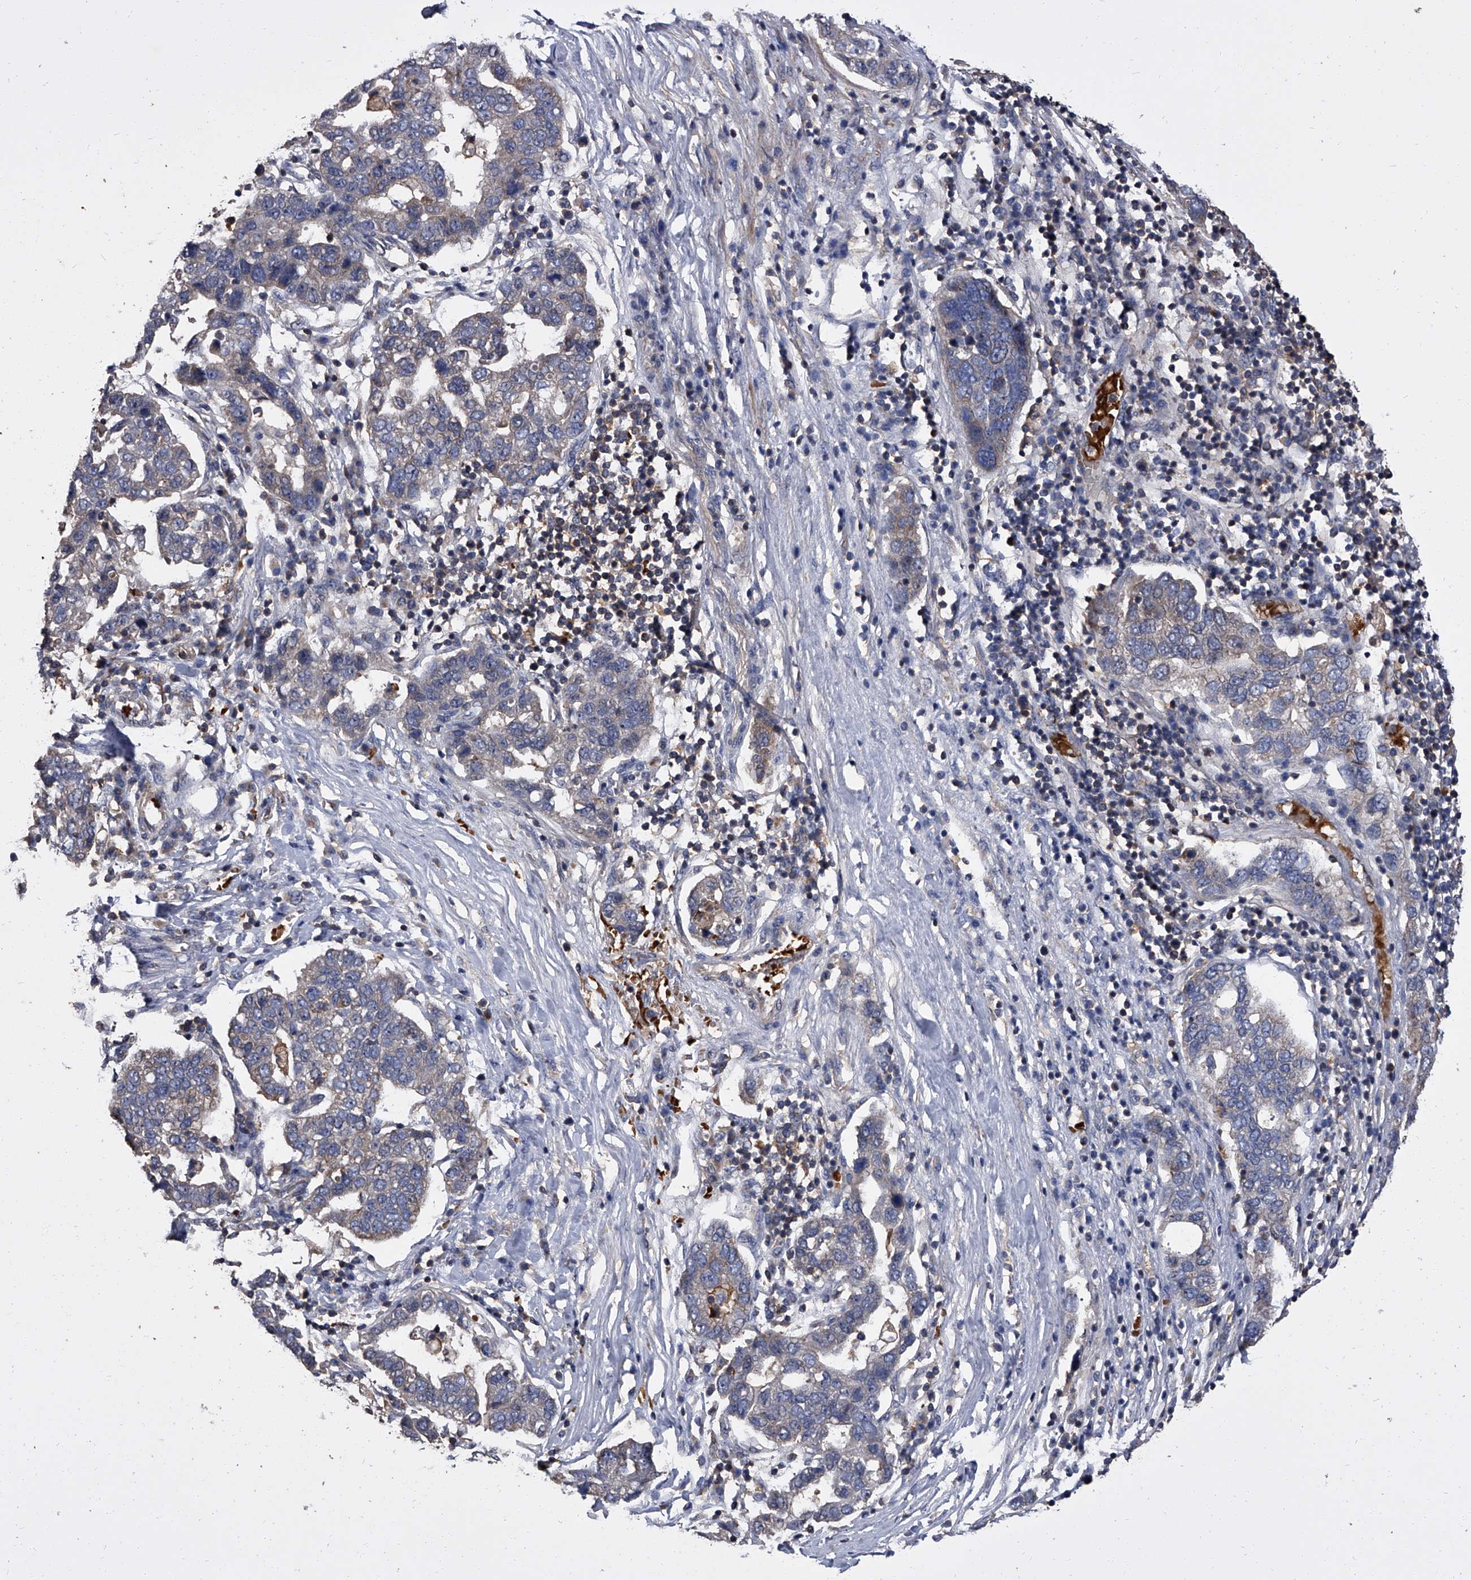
{"staining": {"intensity": "negative", "quantity": "none", "location": "none"}, "tissue": "pancreatic cancer", "cell_type": "Tumor cells", "image_type": "cancer", "snomed": [{"axis": "morphology", "description": "Adenocarcinoma, NOS"}, {"axis": "topography", "description": "Pancreas"}], "caption": "IHC histopathology image of neoplastic tissue: human pancreatic adenocarcinoma stained with DAB (3,3'-diaminobenzidine) demonstrates no significant protein staining in tumor cells. (DAB (3,3'-diaminobenzidine) immunohistochemistry (IHC) with hematoxylin counter stain).", "gene": "STK36", "patient": {"sex": "female", "age": 61}}